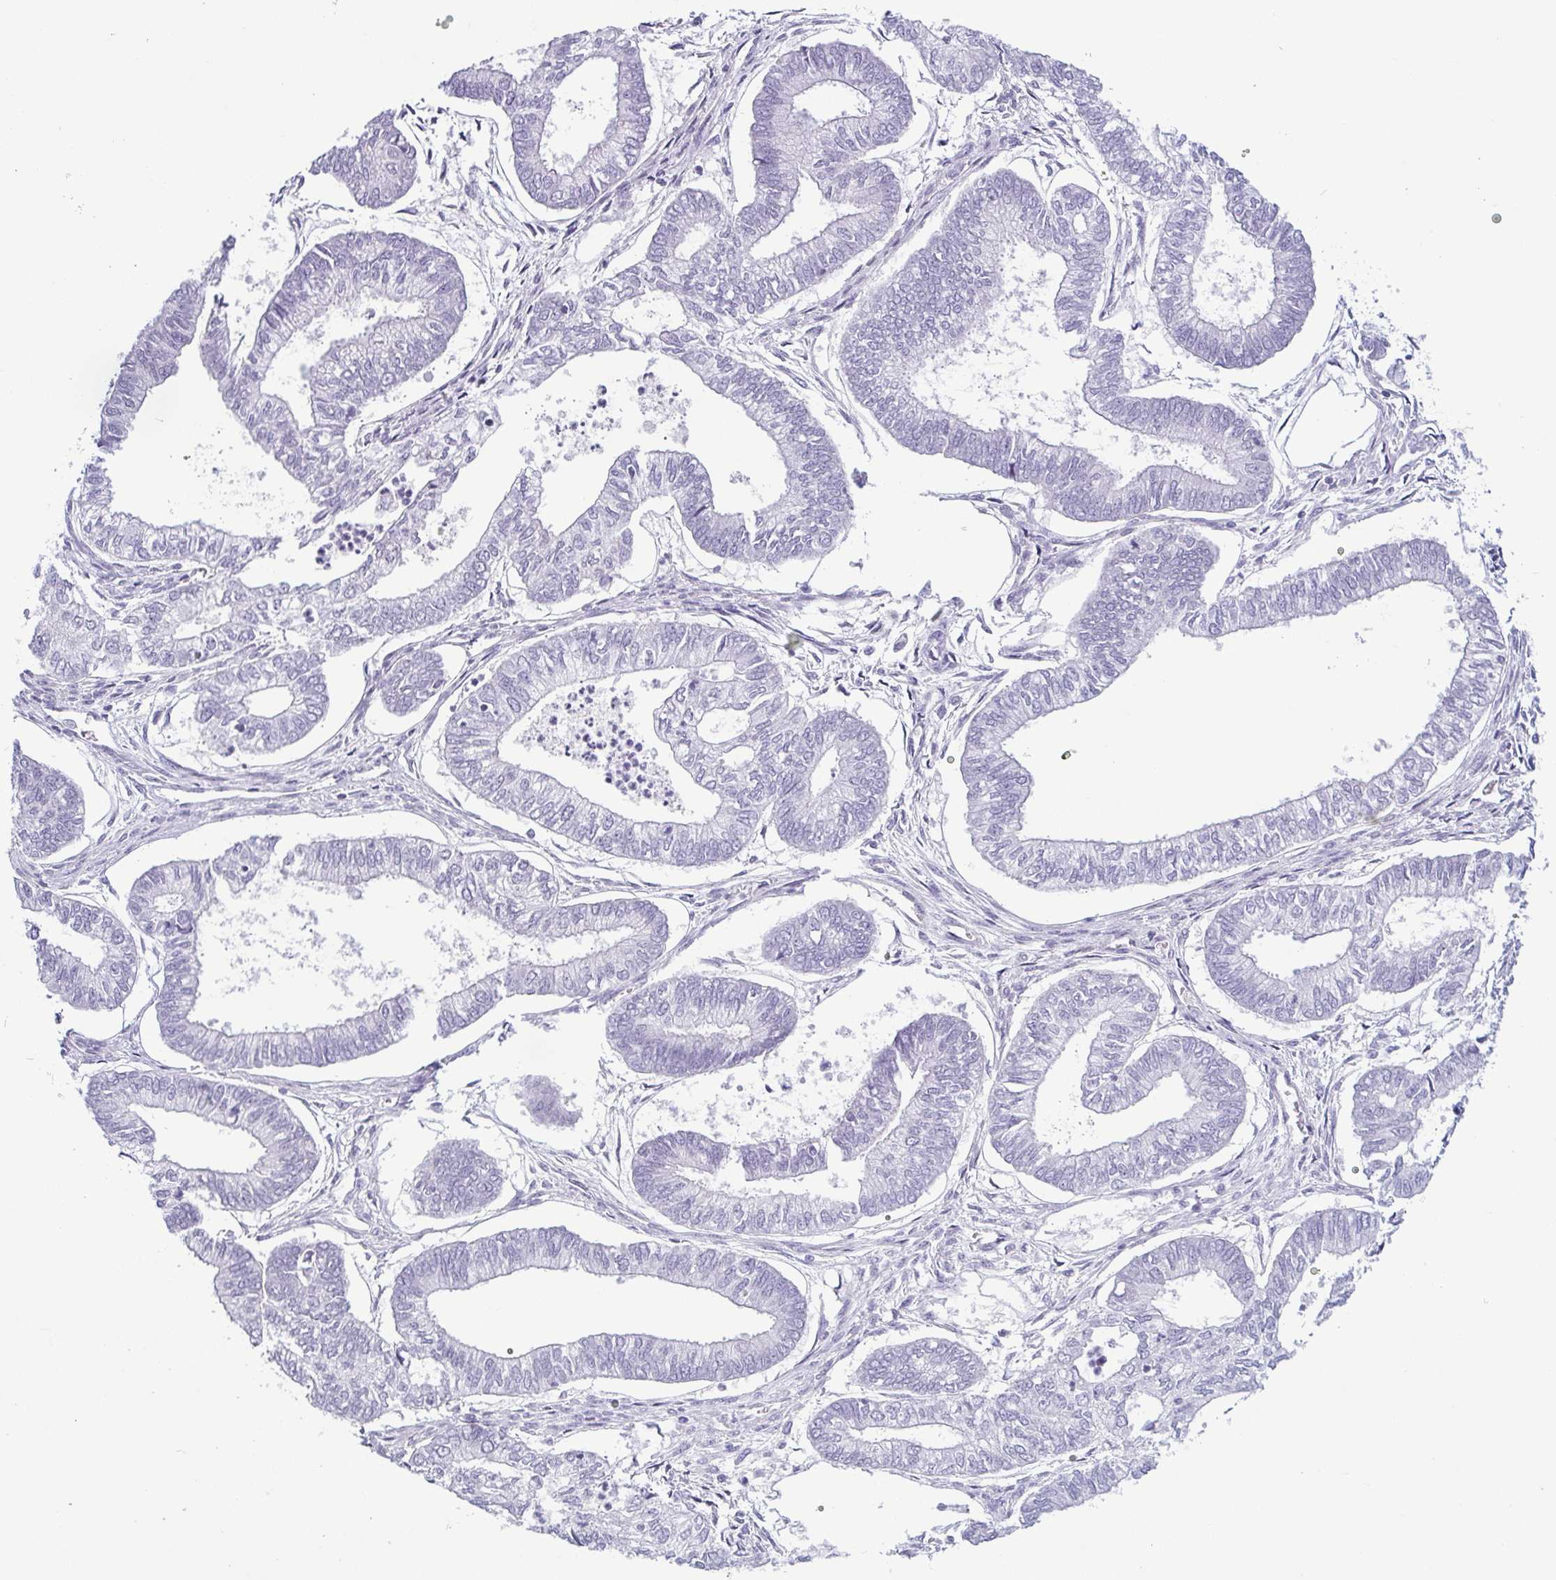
{"staining": {"intensity": "negative", "quantity": "none", "location": "none"}, "tissue": "ovarian cancer", "cell_type": "Tumor cells", "image_type": "cancer", "snomed": [{"axis": "morphology", "description": "Carcinoma, endometroid"}, {"axis": "topography", "description": "Ovary"}], "caption": "IHC of human ovarian cancer (endometroid carcinoma) displays no staining in tumor cells.", "gene": "KRT78", "patient": {"sex": "female", "age": 64}}